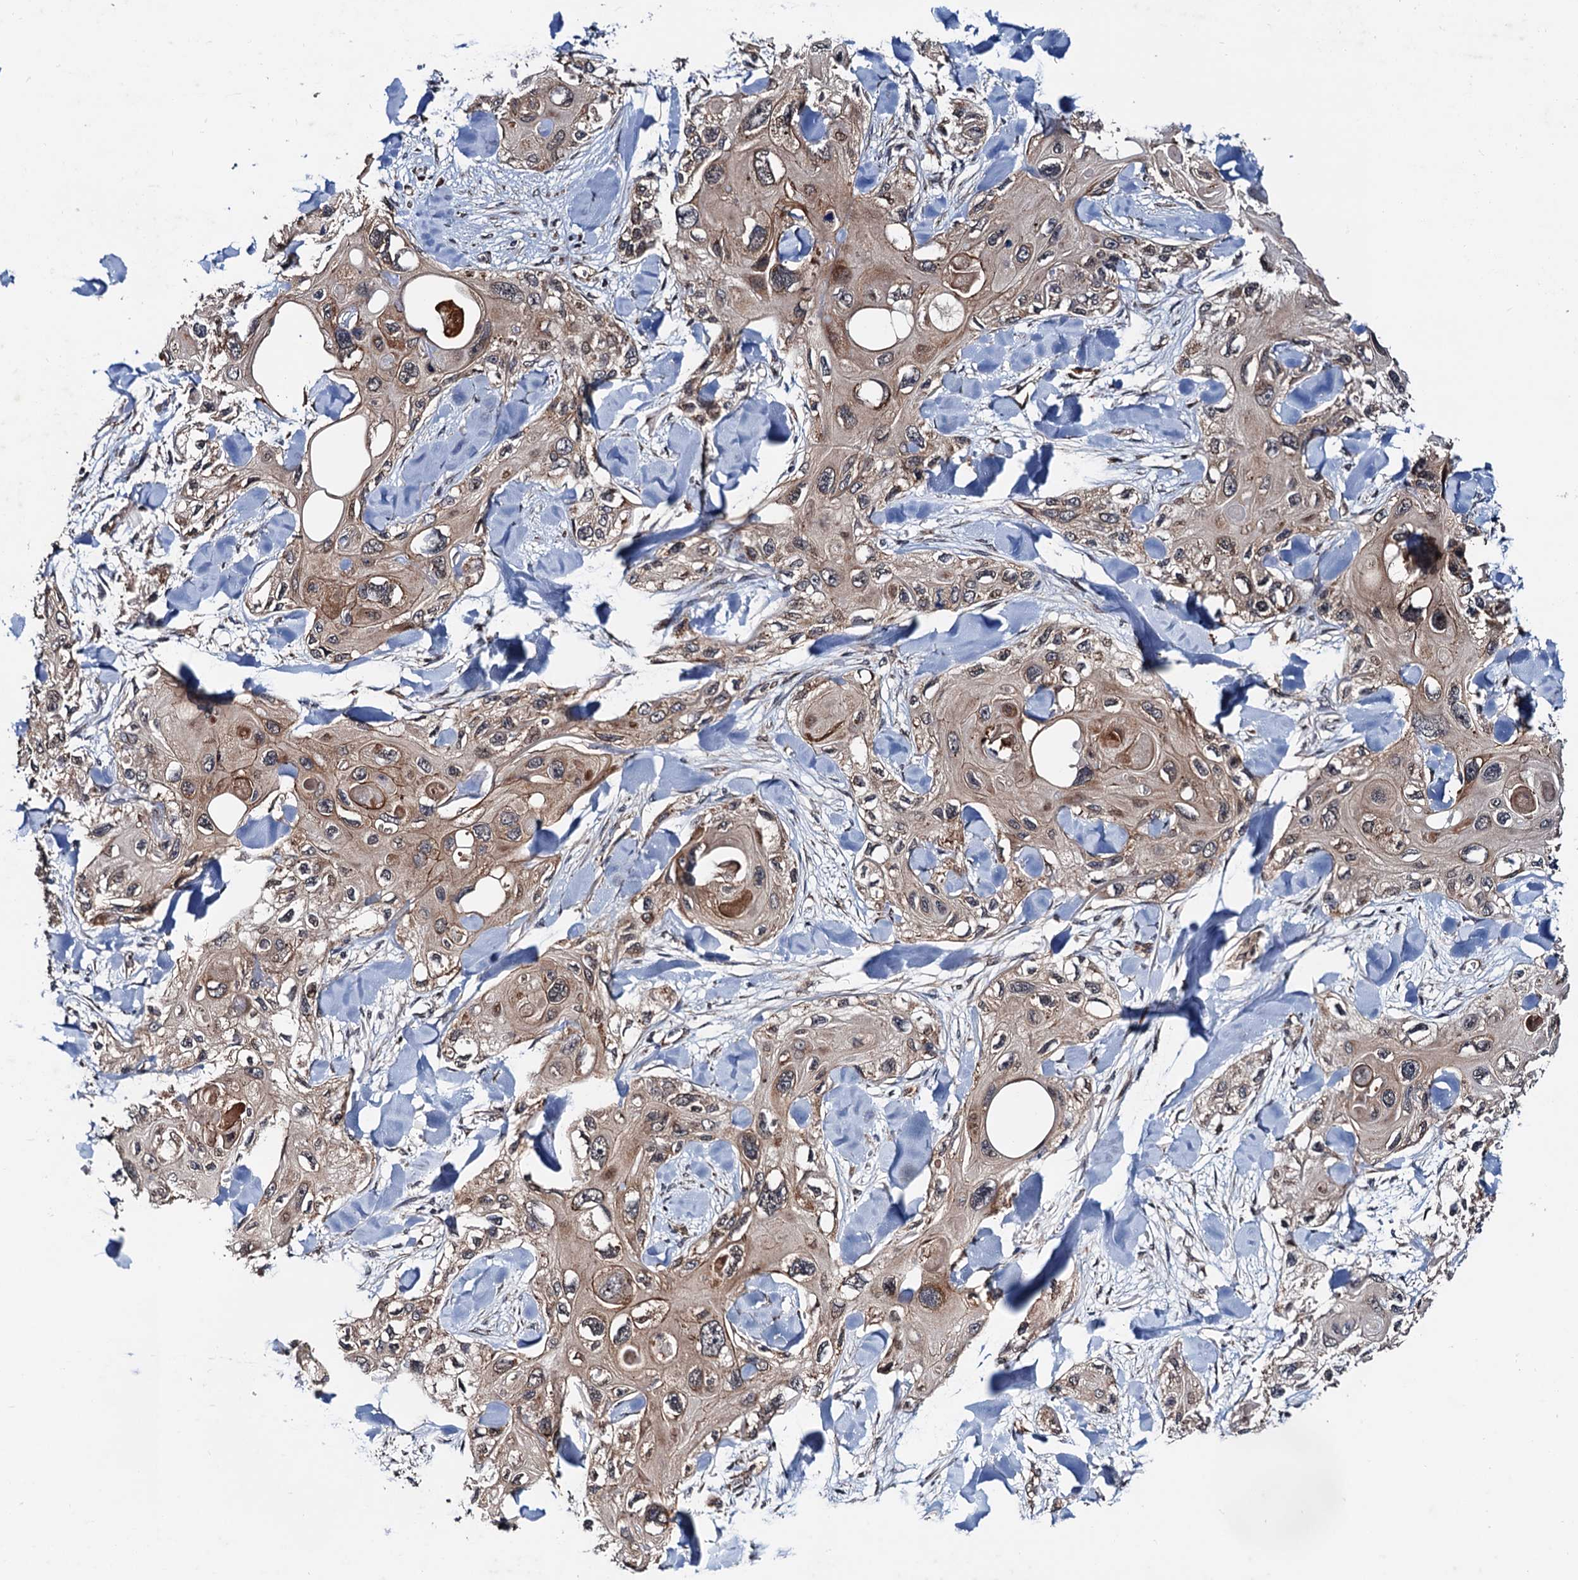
{"staining": {"intensity": "moderate", "quantity": ">75%", "location": "cytoplasmic/membranous"}, "tissue": "skin cancer", "cell_type": "Tumor cells", "image_type": "cancer", "snomed": [{"axis": "morphology", "description": "Normal tissue, NOS"}, {"axis": "morphology", "description": "Squamous cell carcinoma, NOS"}, {"axis": "topography", "description": "Skin"}], "caption": "A high-resolution histopathology image shows immunohistochemistry (IHC) staining of squamous cell carcinoma (skin), which demonstrates moderate cytoplasmic/membranous positivity in about >75% of tumor cells.", "gene": "NAA16", "patient": {"sex": "male", "age": 72}}